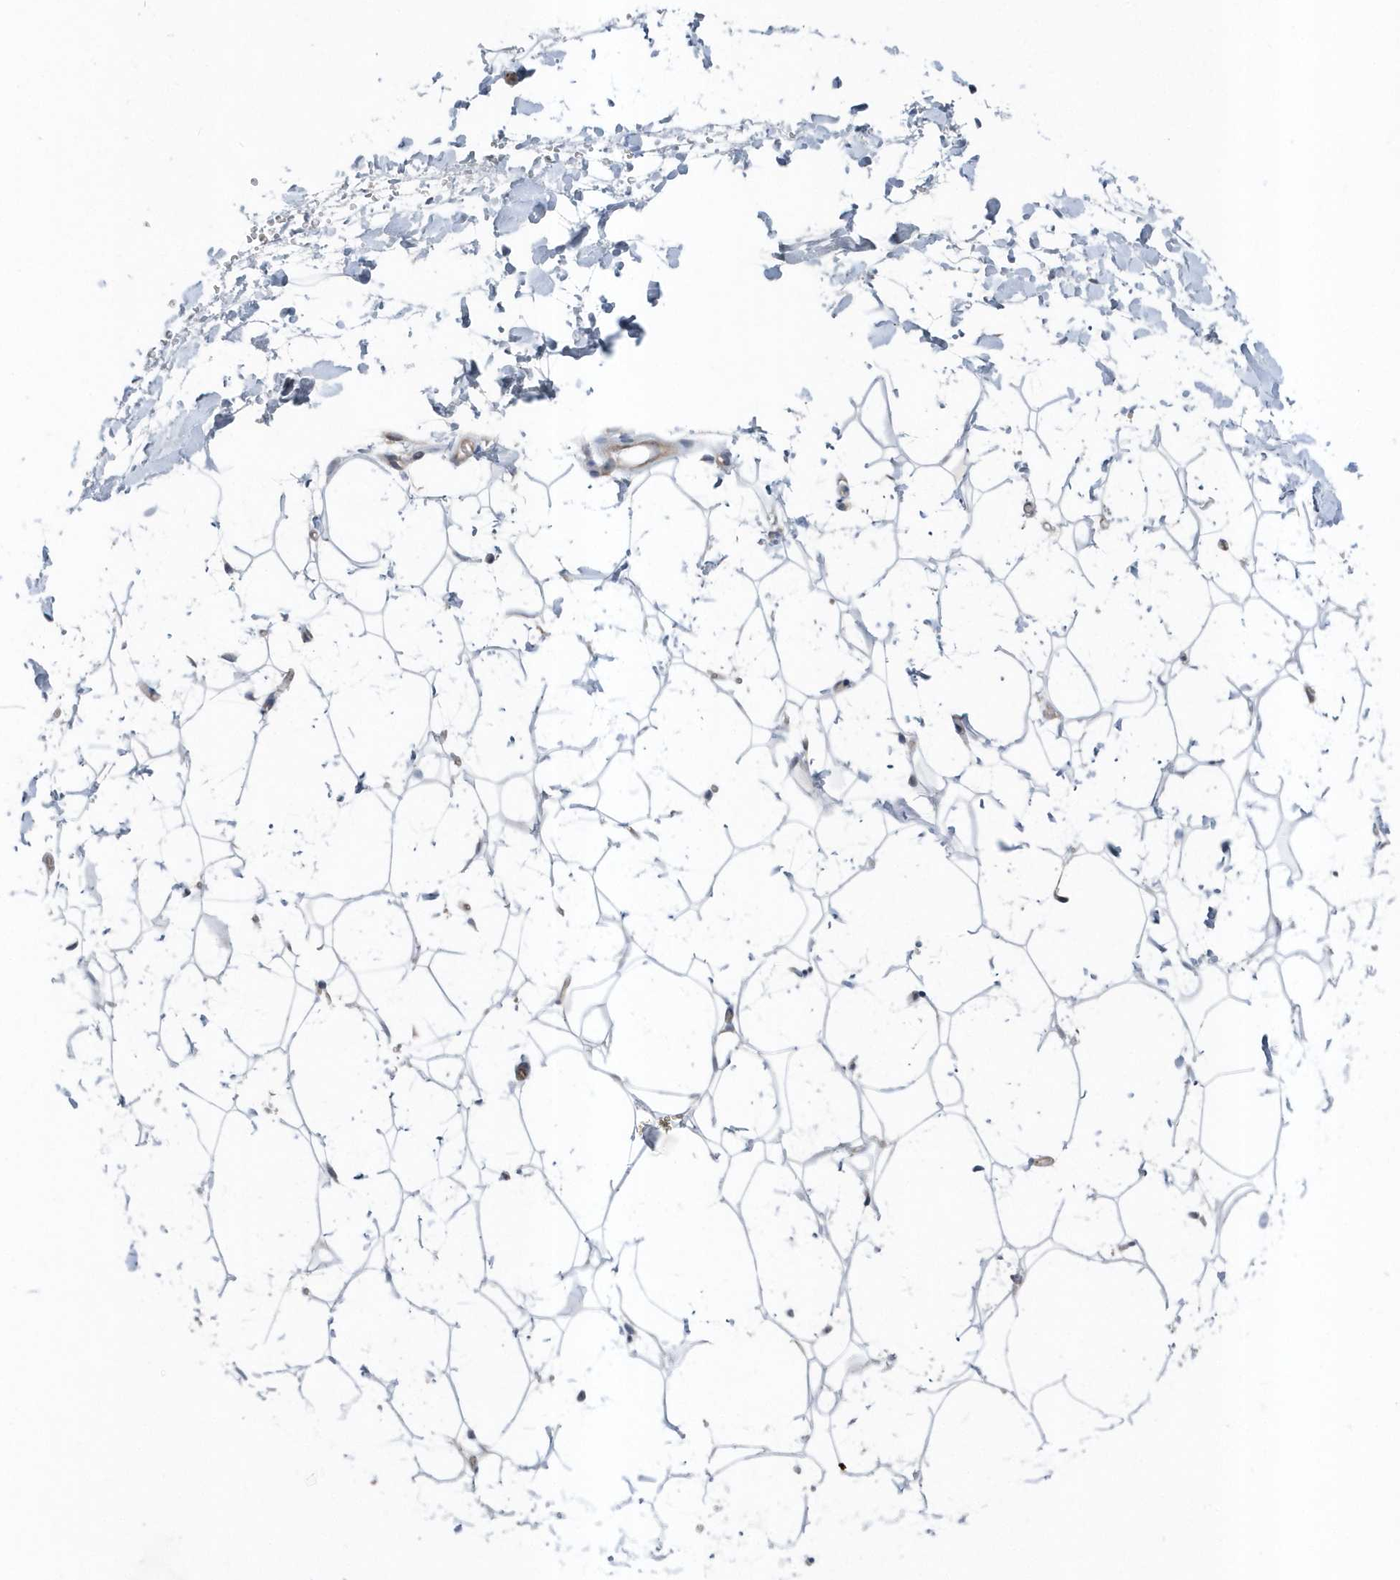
{"staining": {"intensity": "weak", "quantity": "<25%", "location": "cytoplasmic/membranous"}, "tissue": "adipose tissue", "cell_type": "Adipocytes", "image_type": "normal", "snomed": [{"axis": "morphology", "description": "Normal tissue, NOS"}, {"axis": "topography", "description": "Breast"}], "caption": "IHC histopathology image of benign adipose tissue stained for a protein (brown), which reveals no expression in adipocytes. The staining is performed using DAB (3,3'-diaminobenzidine) brown chromogen with nuclei counter-stained in using hematoxylin.", "gene": "MCC", "patient": {"sex": "female", "age": 26}}